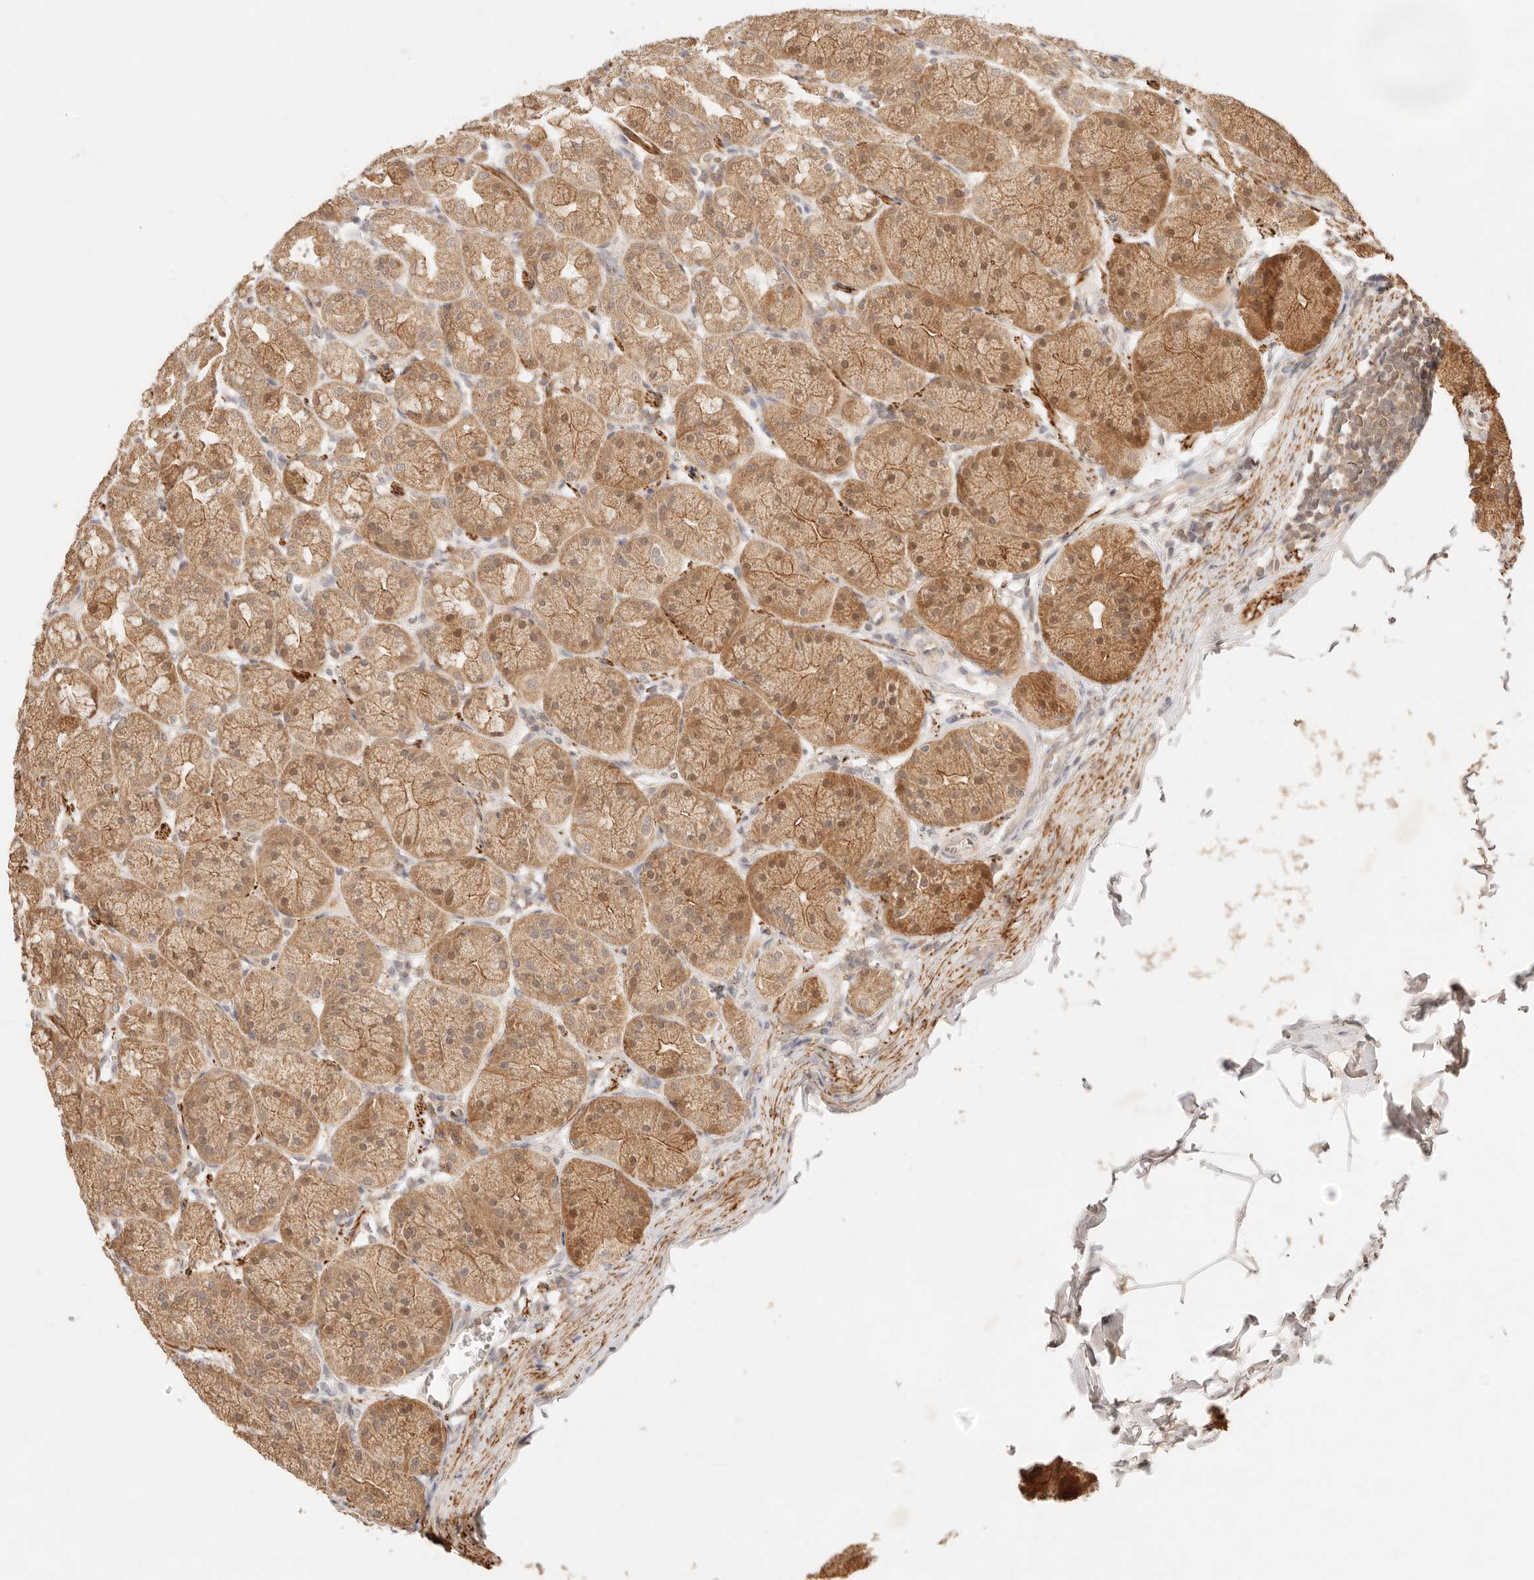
{"staining": {"intensity": "moderate", "quantity": ">75%", "location": "cytoplasmic/membranous,nuclear"}, "tissue": "stomach", "cell_type": "Glandular cells", "image_type": "normal", "snomed": [{"axis": "morphology", "description": "Normal tissue, NOS"}, {"axis": "topography", "description": "Stomach"}], "caption": "Moderate cytoplasmic/membranous,nuclear expression for a protein is appreciated in approximately >75% of glandular cells of normal stomach using immunohistochemistry.", "gene": "TRIM11", "patient": {"sex": "male", "age": 42}}